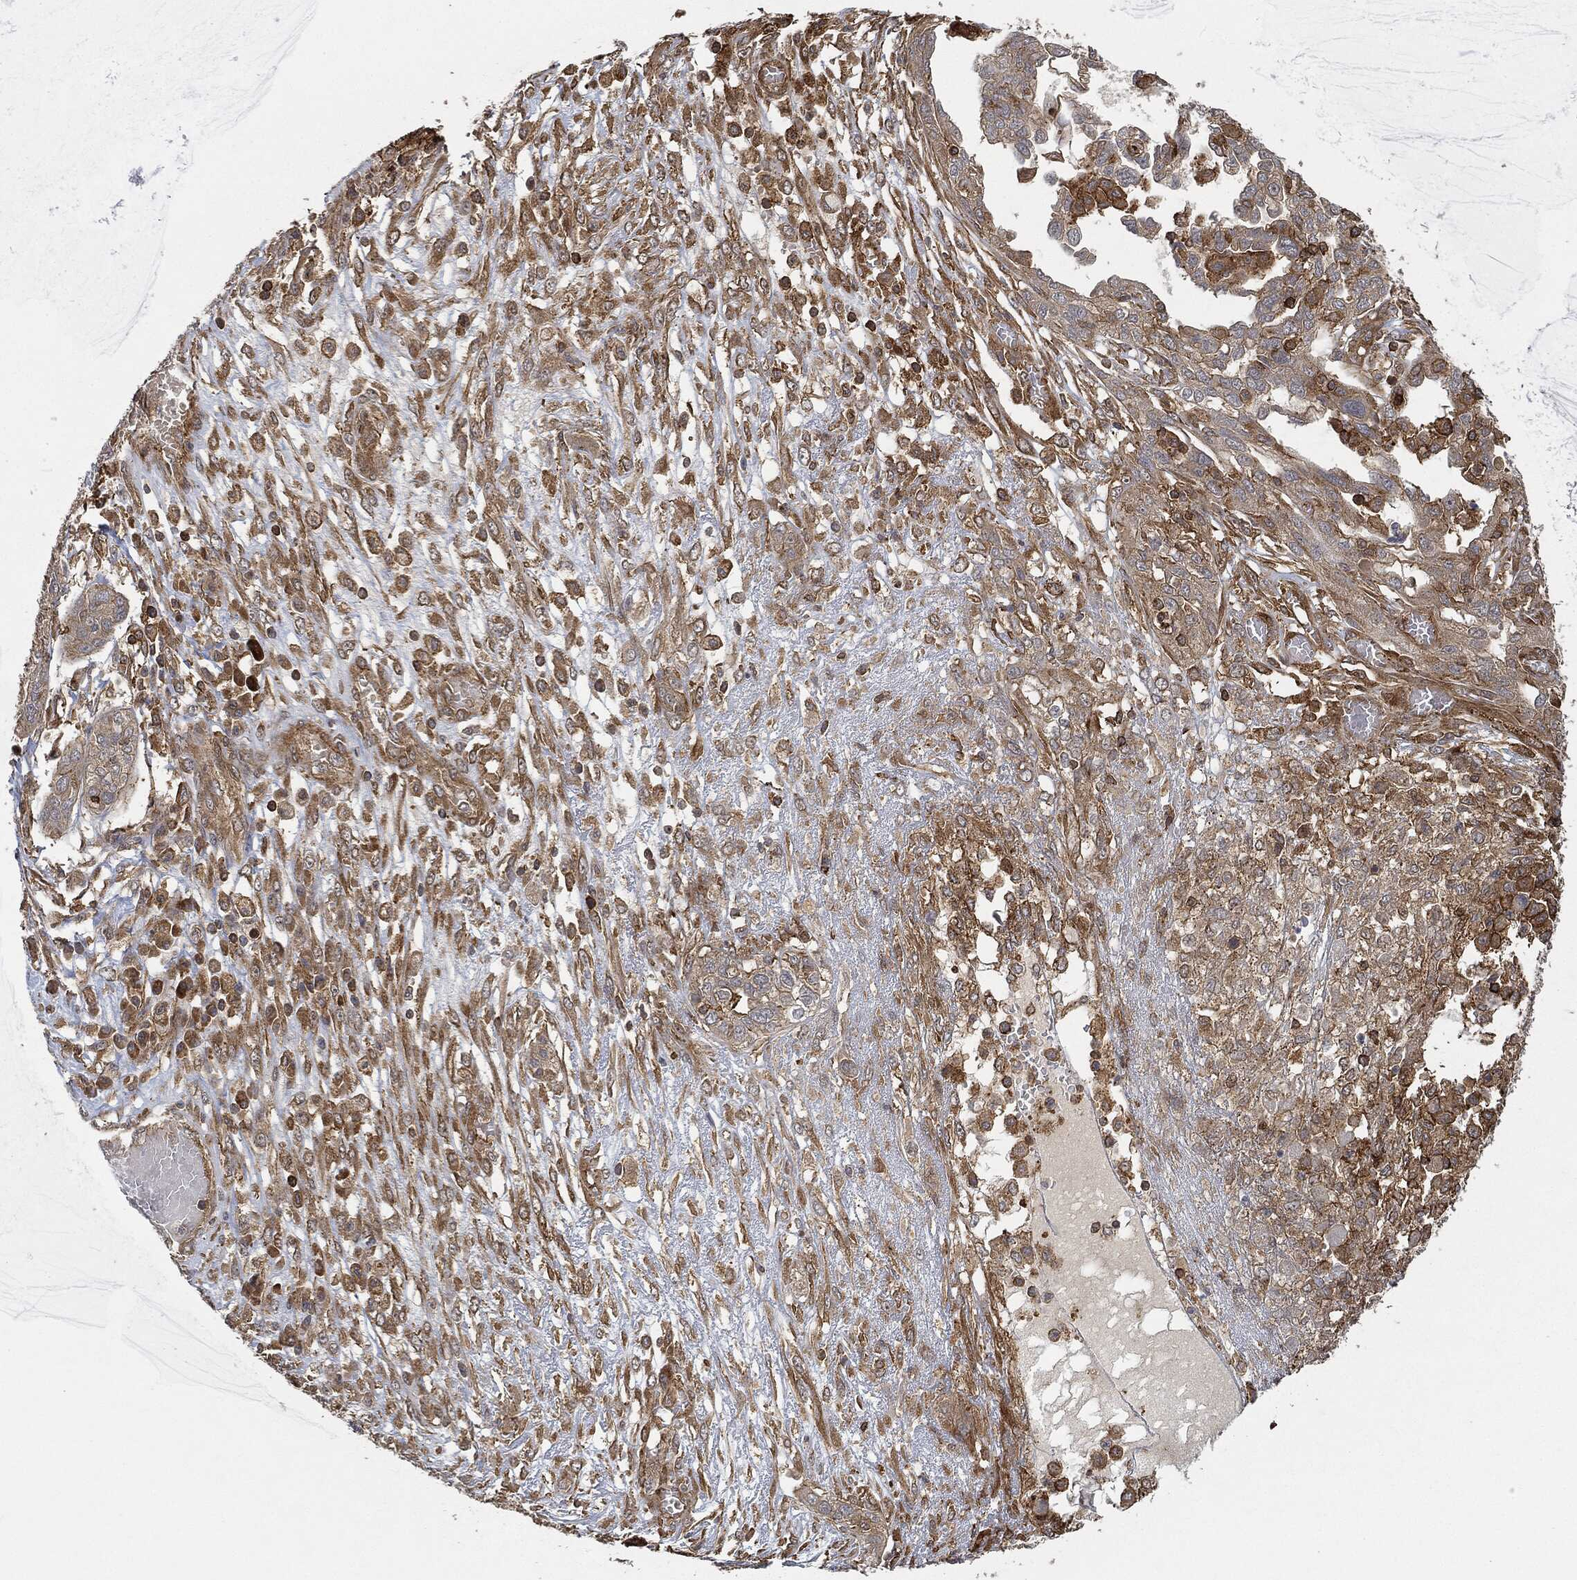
{"staining": {"intensity": "moderate", "quantity": "25%-75%", "location": "cytoplasmic/membranous"}, "tissue": "ovarian cancer", "cell_type": "Tumor cells", "image_type": "cancer", "snomed": [{"axis": "morphology", "description": "Cystadenocarcinoma, serous, NOS"}, {"axis": "topography", "description": "Ovary"}], "caption": "IHC of human ovarian cancer shows medium levels of moderate cytoplasmic/membranous positivity in approximately 25%-75% of tumor cells.", "gene": "TPT1", "patient": {"sex": "female", "age": 67}}